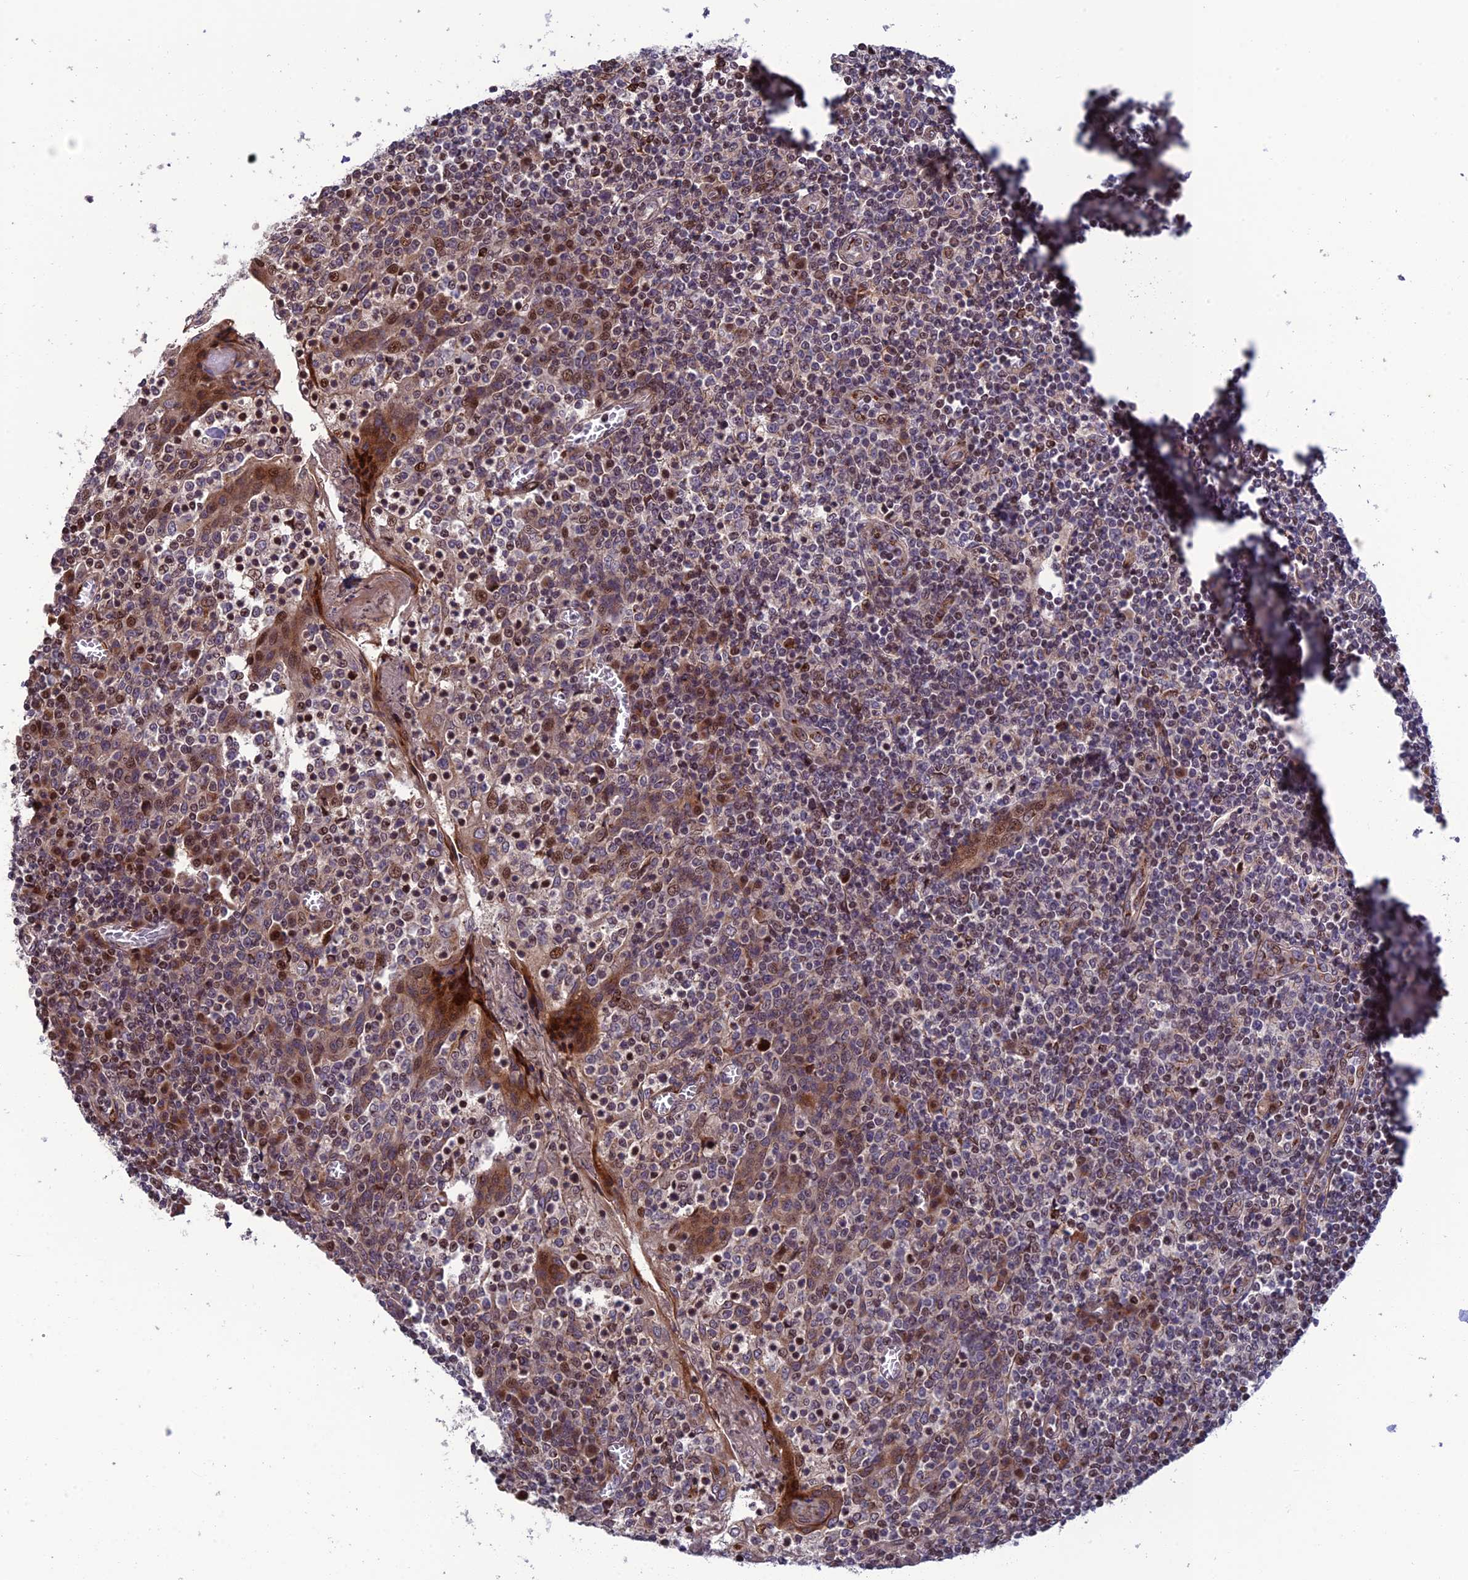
{"staining": {"intensity": "moderate", "quantity": "<25%", "location": "nuclear"}, "tissue": "tonsil", "cell_type": "Germinal center cells", "image_type": "normal", "snomed": [{"axis": "morphology", "description": "Normal tissue, NOS"}, {"axis": "topography", "description": "Tonsil"}], "caption": "Immunohistochemistry staining of benign tonsil, which exhibits low levels of moderate nuclear expression in approximately <25% of germinal center cells indicating moderate nuclear protein staining. The staining was performed using DAB (3,3'-diaminobenzidine) (brown) for protein detection and nuclei were counterstained in hematoxylin (blue).", "gene": "SMIM7", "patient": {"sex": "female", "age": 19}}